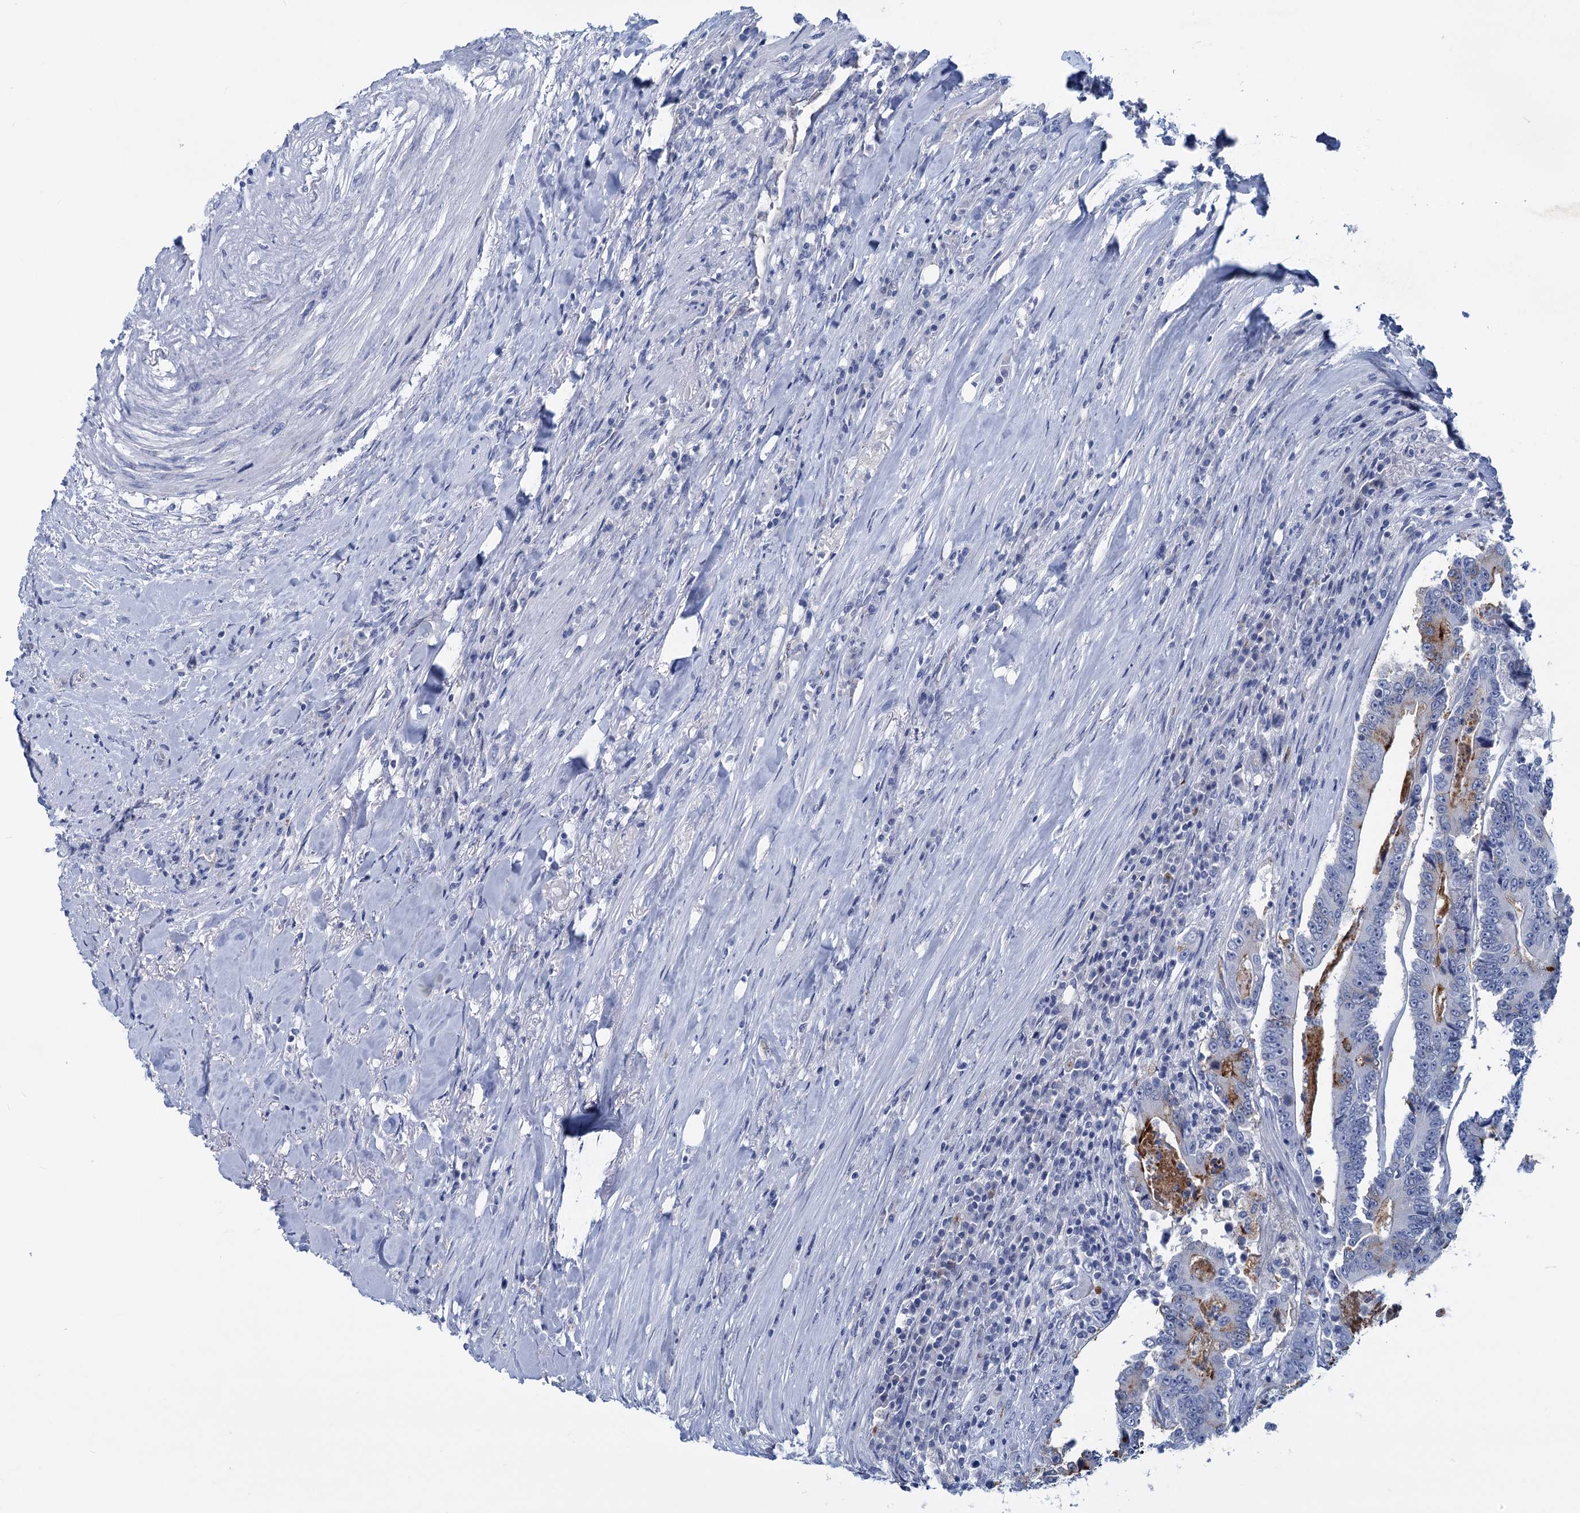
{"staining": {"intensity": "negative", "quantity": "none", "location": "none"}, "tissue": "colorectal cancer", "cell_type": "Tumor cells", "image_type": "cancer", "snomed": [{"axis": "morphology", "description": "Adenocarcinoma, NOS"}, {"axis": "topography", "description": "Colon"}], "caption": "Tumor cells show no significant protein positivity in colorectal cancer.", "gene": "INSC", "patient": {"sex": "male", "age": 83}}